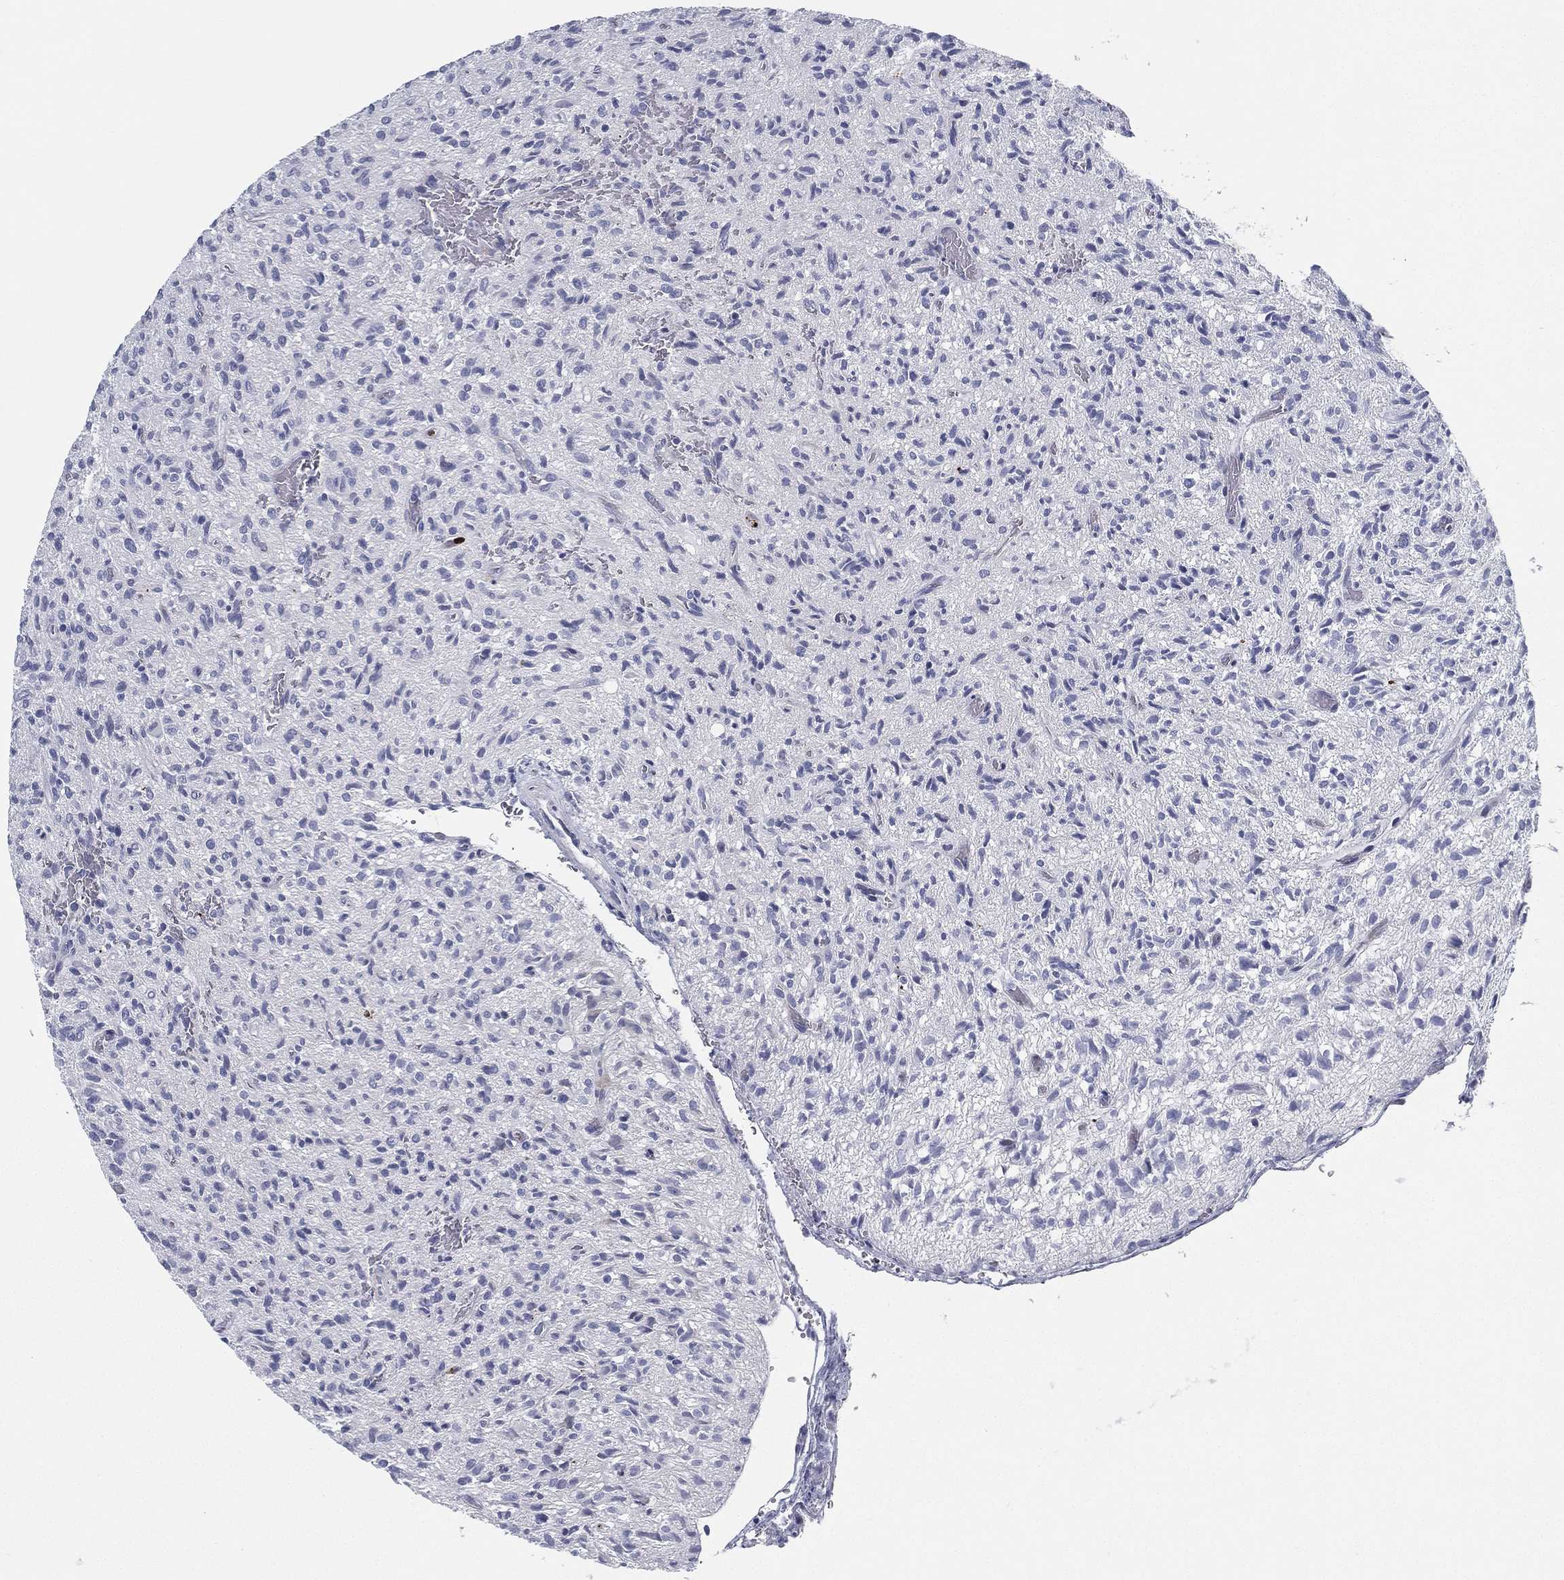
{"staining": {"intensity": "negative", "quantity": "none", "location": "none"}, "tissue": "glioma", "cell_type": "Tumor cells", "image_type": "cancer", "snomed": [{"axis": "morphology", "description": "Glioma, malignant, High grade"}, {"axis": "topography", "description": "Brain"}], "caption": "A photomicrograph of glioma stained for a protein reveals no brown staining in tumor cells. (Brightfield microscopy of DAB immunohistochemistry (IHC) at high magnification).", "gene": "SPPL2C", "patient": {"sex": "male", "age": 64}}